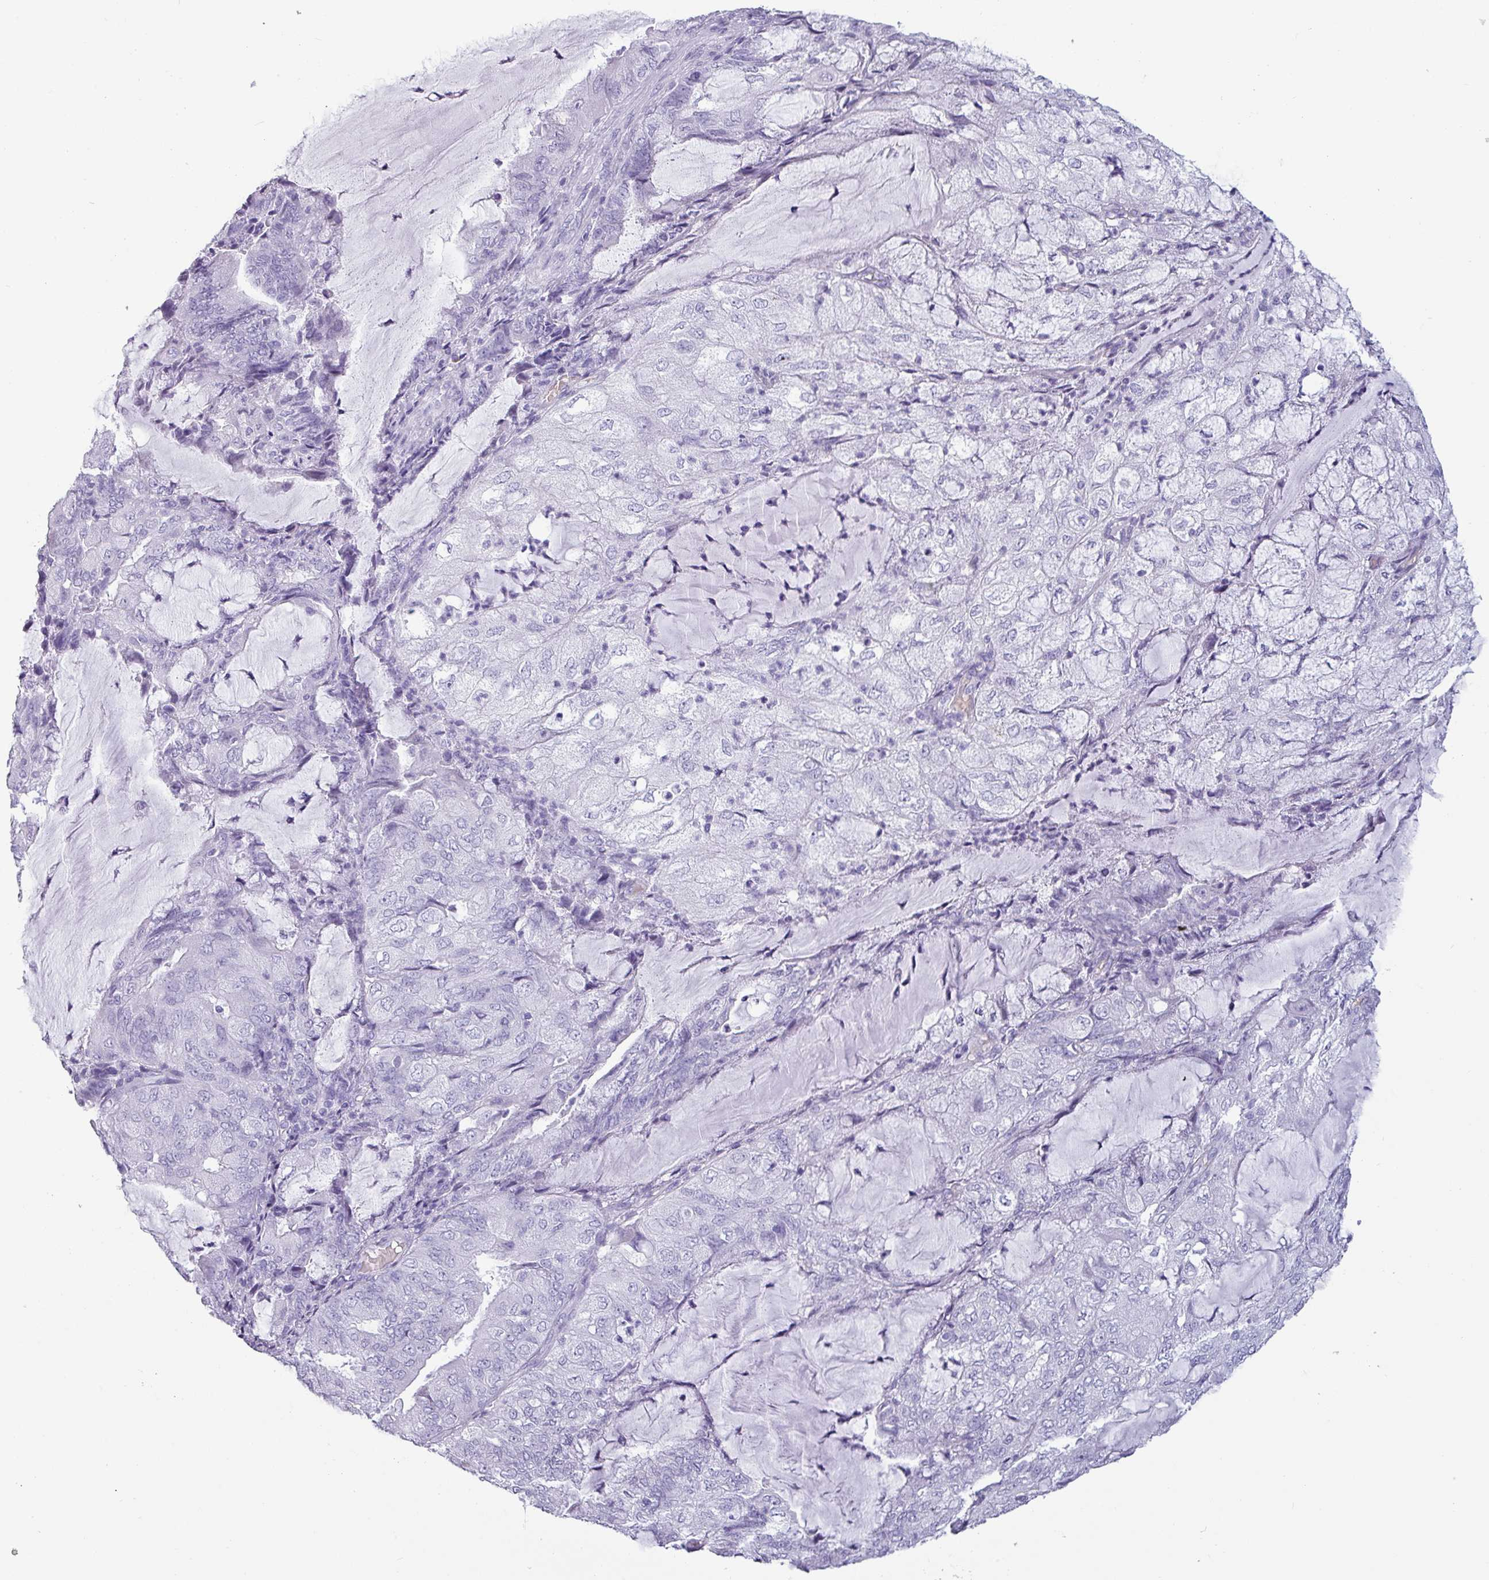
{"staining": {"intensity": "negative", "quantity": "none", "location": "none"}, "tissue": "endometrial cancer", "cell_type": "Tumor cells", "image_type": "cancer", "snomed": [{"axis": "morphology", "description": "Adenocarcinoma, NOS"}, {"axis": "topography", "description": "Endometrium"}], "caption": "IHC of human endometrial cancer (adenocarcinoma) exhibits no staining in tumor cells. Brightfield microscopy of immunohistochemistry (IHC) stained with DAB (brown) and hematoxylin (blue), captured at high magnification.", "gene": "CRYBB2", "patient": {"sex": "female", "age": 81}}